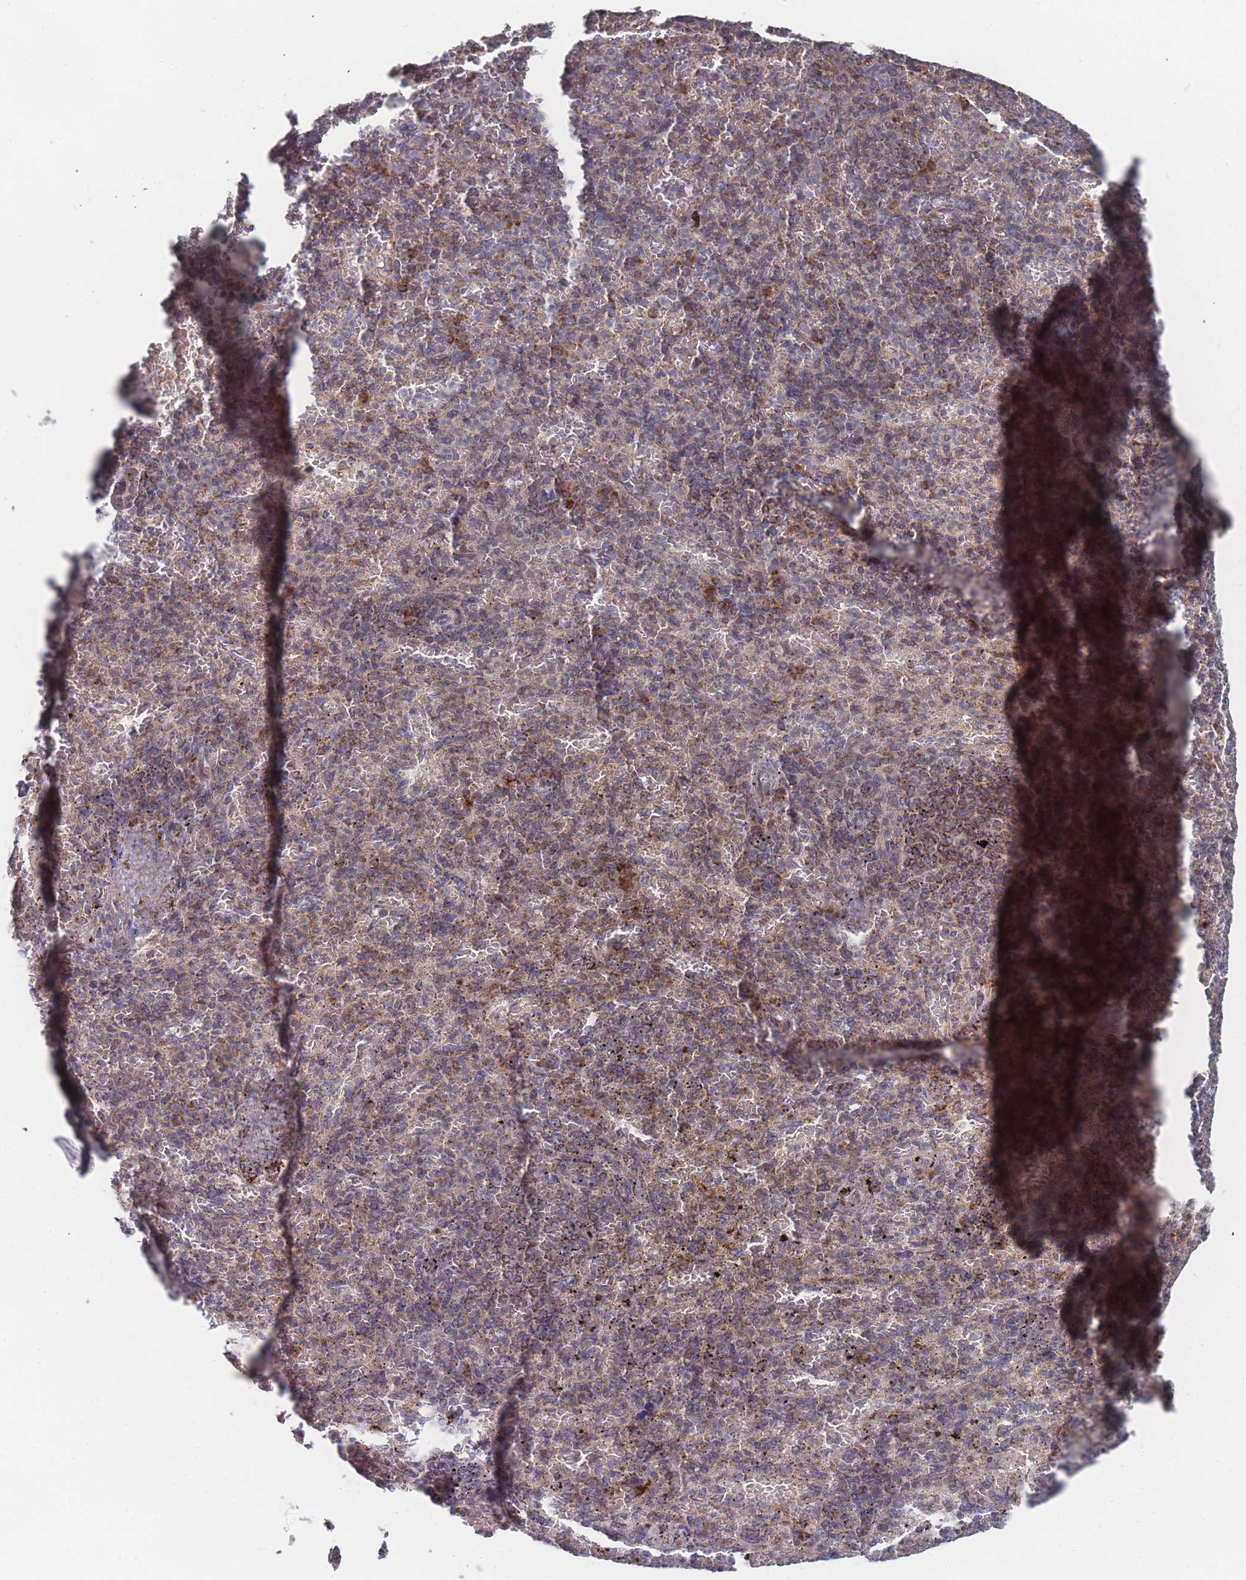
{"staining": {"intensity": "weak", "quantity": "25%-75%", "location": "cytoplasmic/membranous"}, "tissue": "spleen", "cell_type": "Cells in red pulp", "image_type": "normal", "snomed": [{"axis": "morphology", "description": "Normal tissue, NOS"}, {"axis": "topography", "description": "Spleen"}], "caption": "High-power microscopy captured an immunohistochemistry (IHC) histopathology image of normal spleen, revealing weak cytoplasmic/membranous expression in about 25%-75% of cells in red pulp. Immunohistochemistry stains the protein of interest in brown and the nuclei are stained blue.", "gene": "PSMB3", "patient": {"sex": "female", "age": 74}}